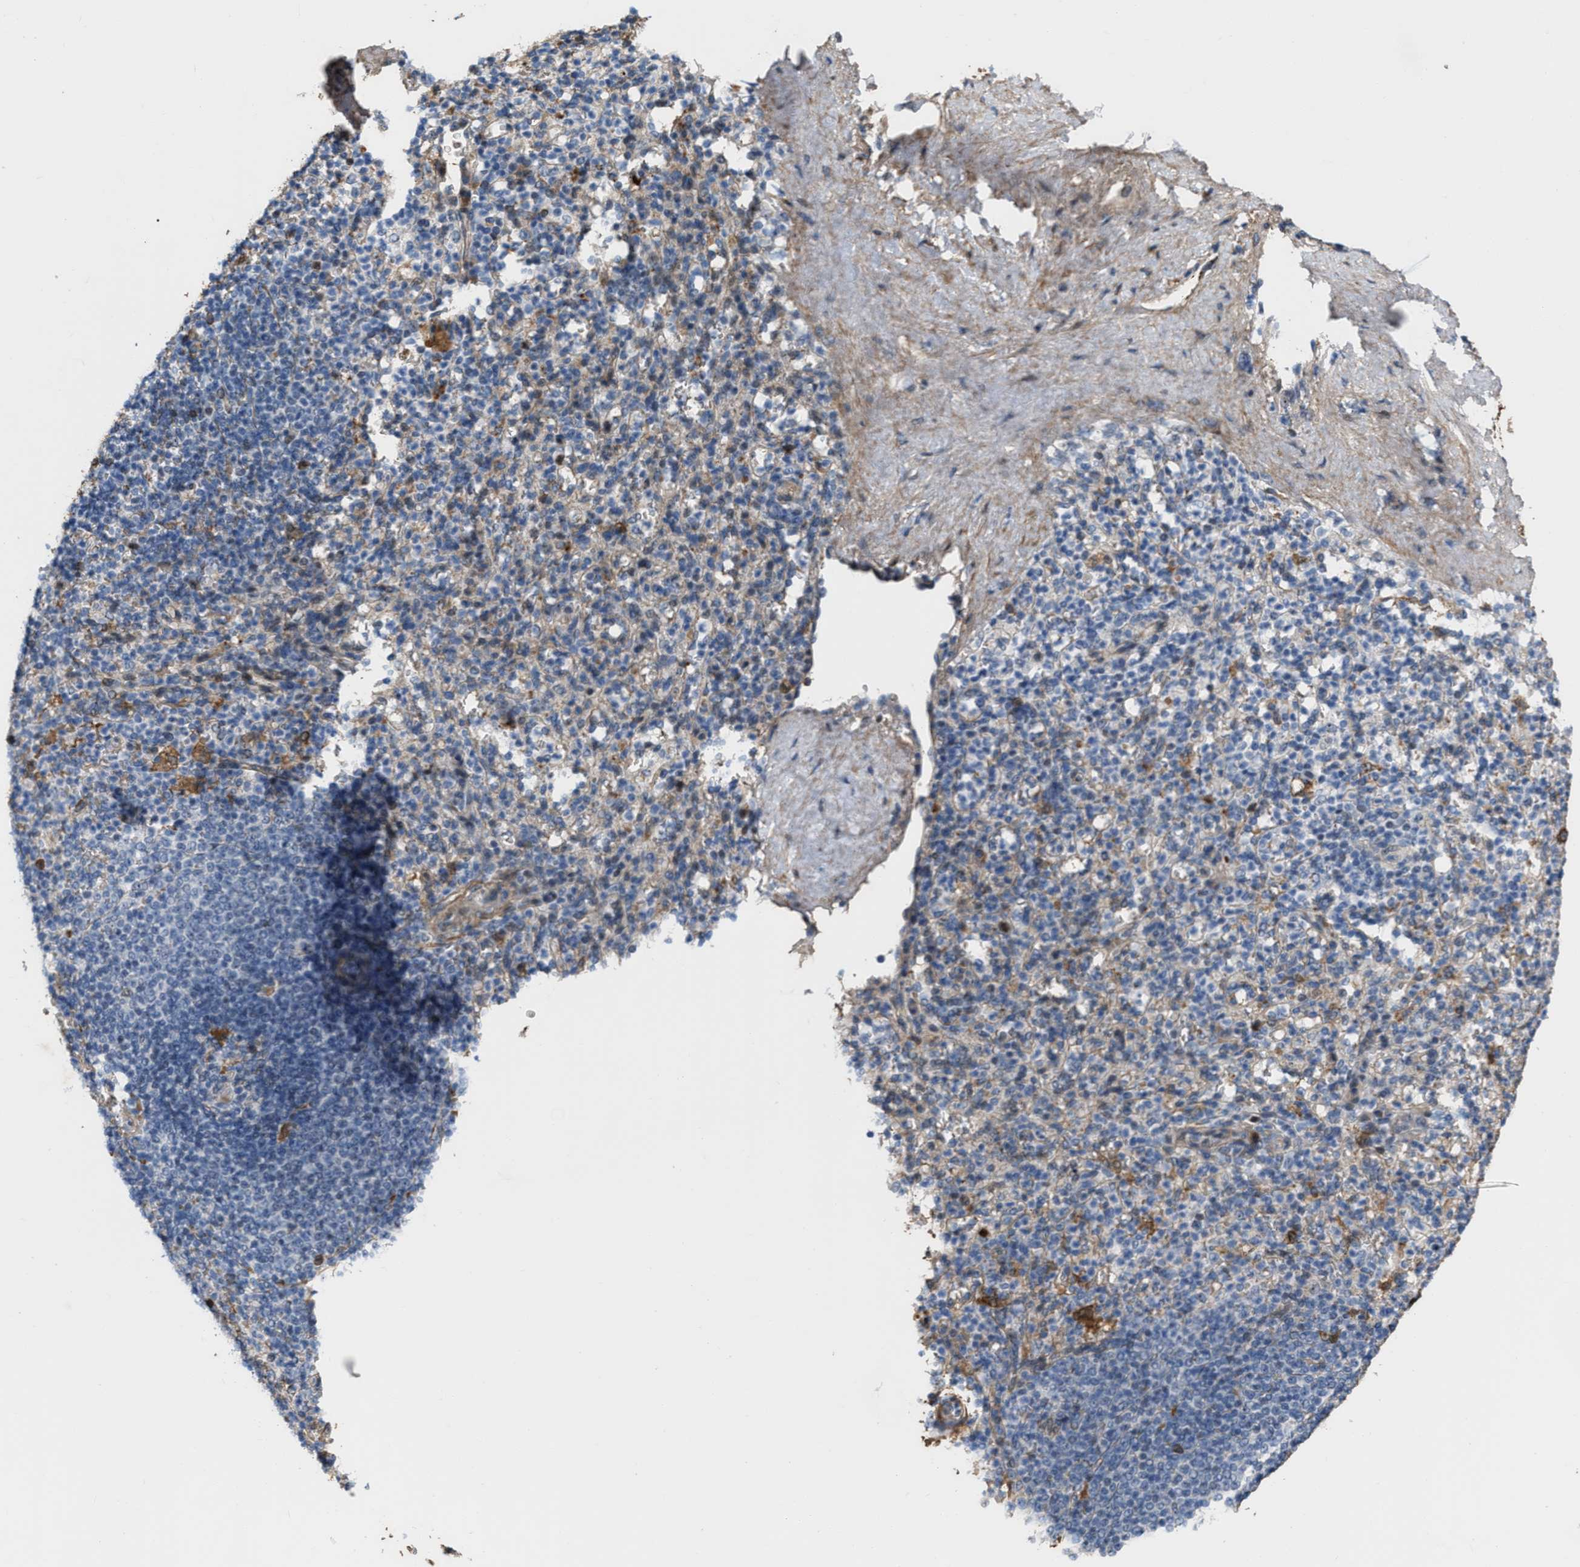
{"staining": {"intensity": "moderate", "quantity": "25%-75%", "location": "cytoplasmic/membranous"}, "tissue": "spleen", "cell_type": "Cells in red pulp", "image_type": "normal", "snomed": [{"axis": "morphology", "description": "Normal tissue, NOS"}, {"axis": "topography", "description": "Spleen"}], "caption": "Cells in red pulp show medium levels of moderate cytoplasmic/membranous expression in approximately 25%-75% of cells in benign human spleen. (DAB IHC, brown staining for protein, blue staining for nuclei).", "gene": "POLR1F", "patient": {"sex": "male", "age": 36}}